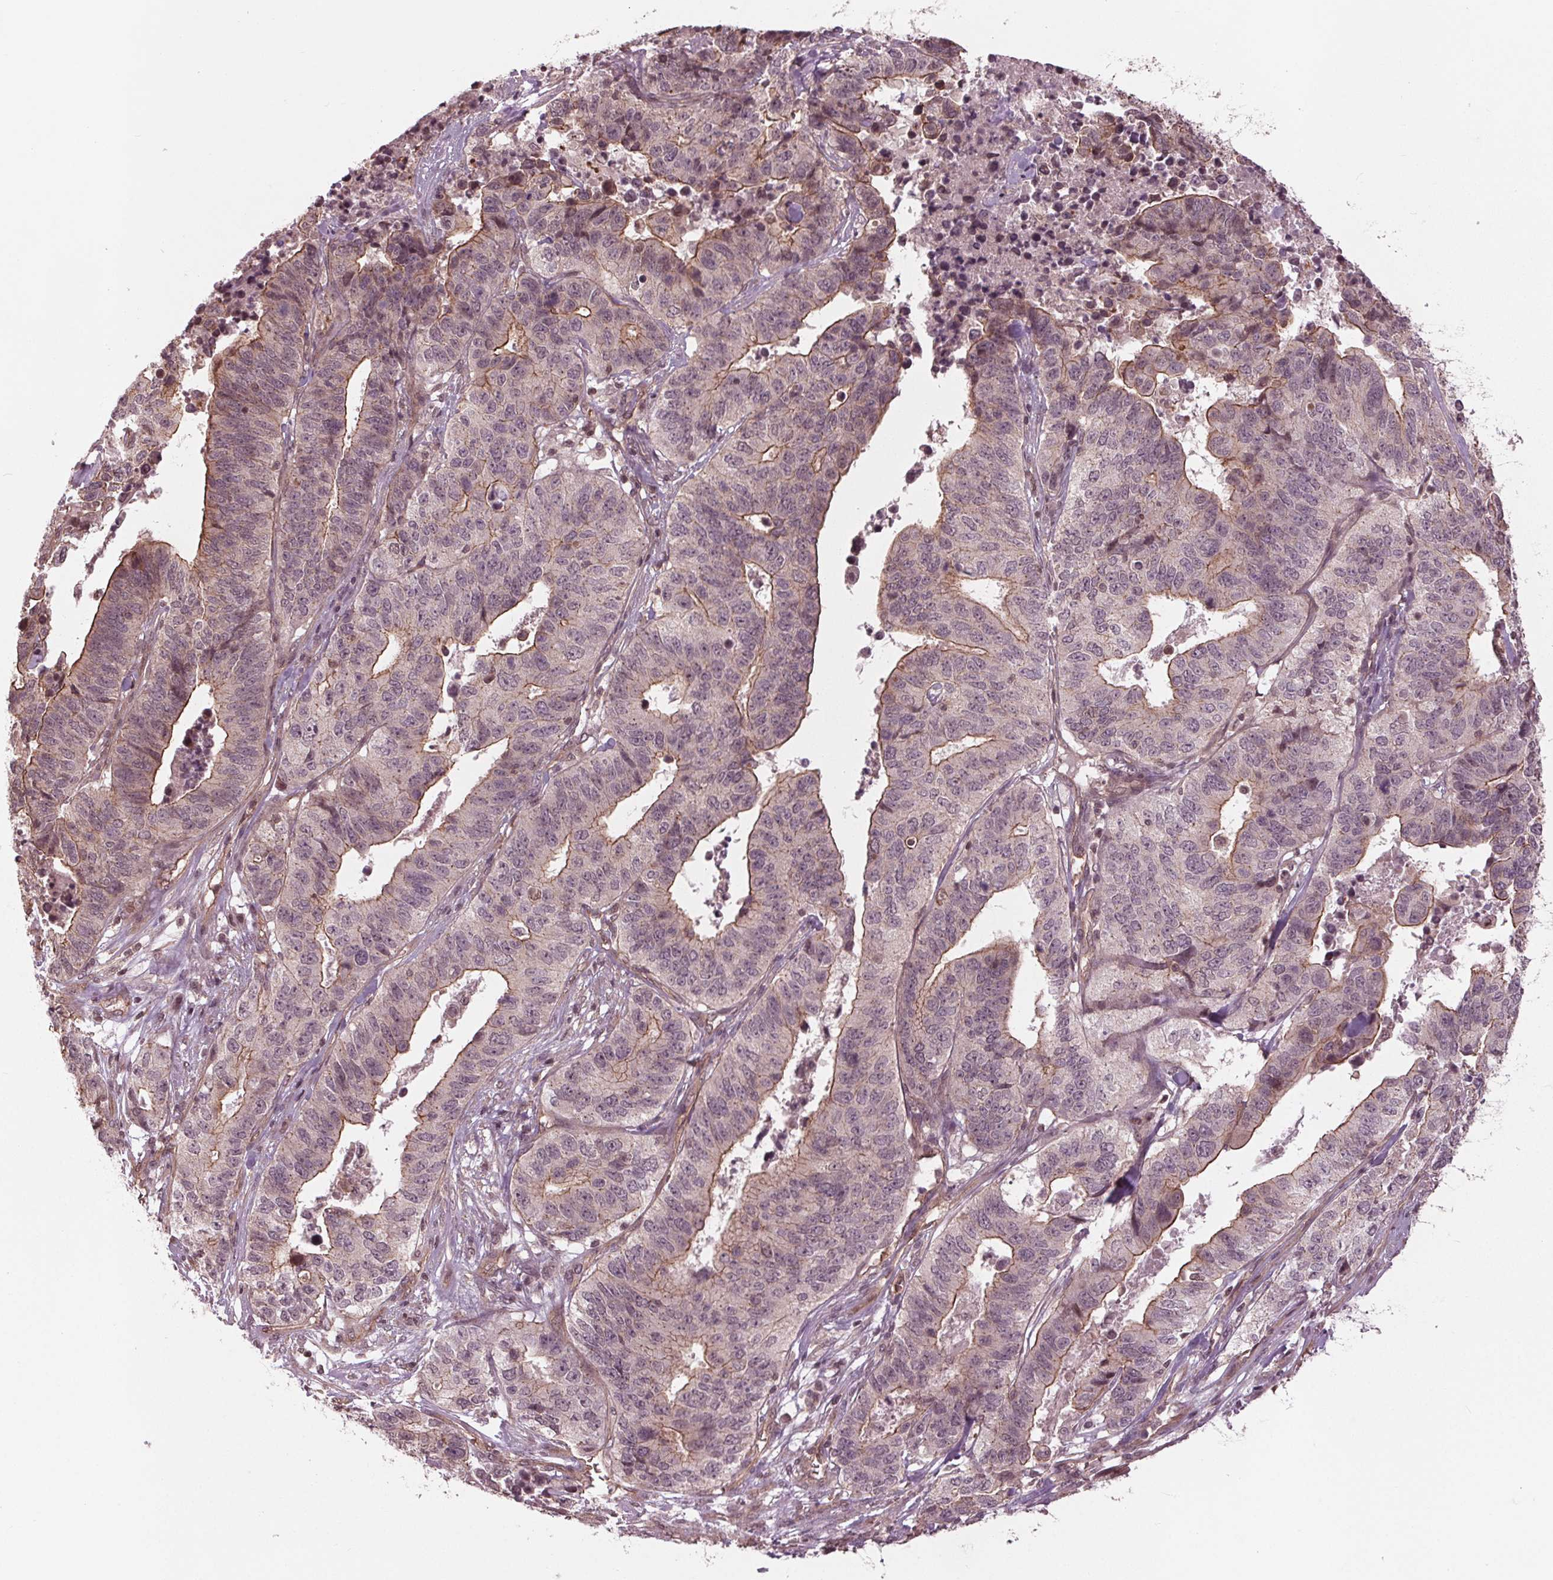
{"staining": {"intensity": "weak", "quantity": "<25%", "location": "nuclear"}, "tissue": "stomach cancer", "cell_type": "Tumor cells", "image_type": "cancer", "snomed": [{"axis": "morphology", "description": "Adenocarcinoma, NOS"}, {"axis": "topography", "description": "Stomach, upper"}], "caption": "The photomicrograph shows no significant positivity in tumor cells of stomach cancer. Brightfield microscopy of IHC stained with DAB (brown) and hematoxylin (blue), captured at high magnification.", "gene": "BTBD1", "patient": {"sex": "female", "age": 67}}